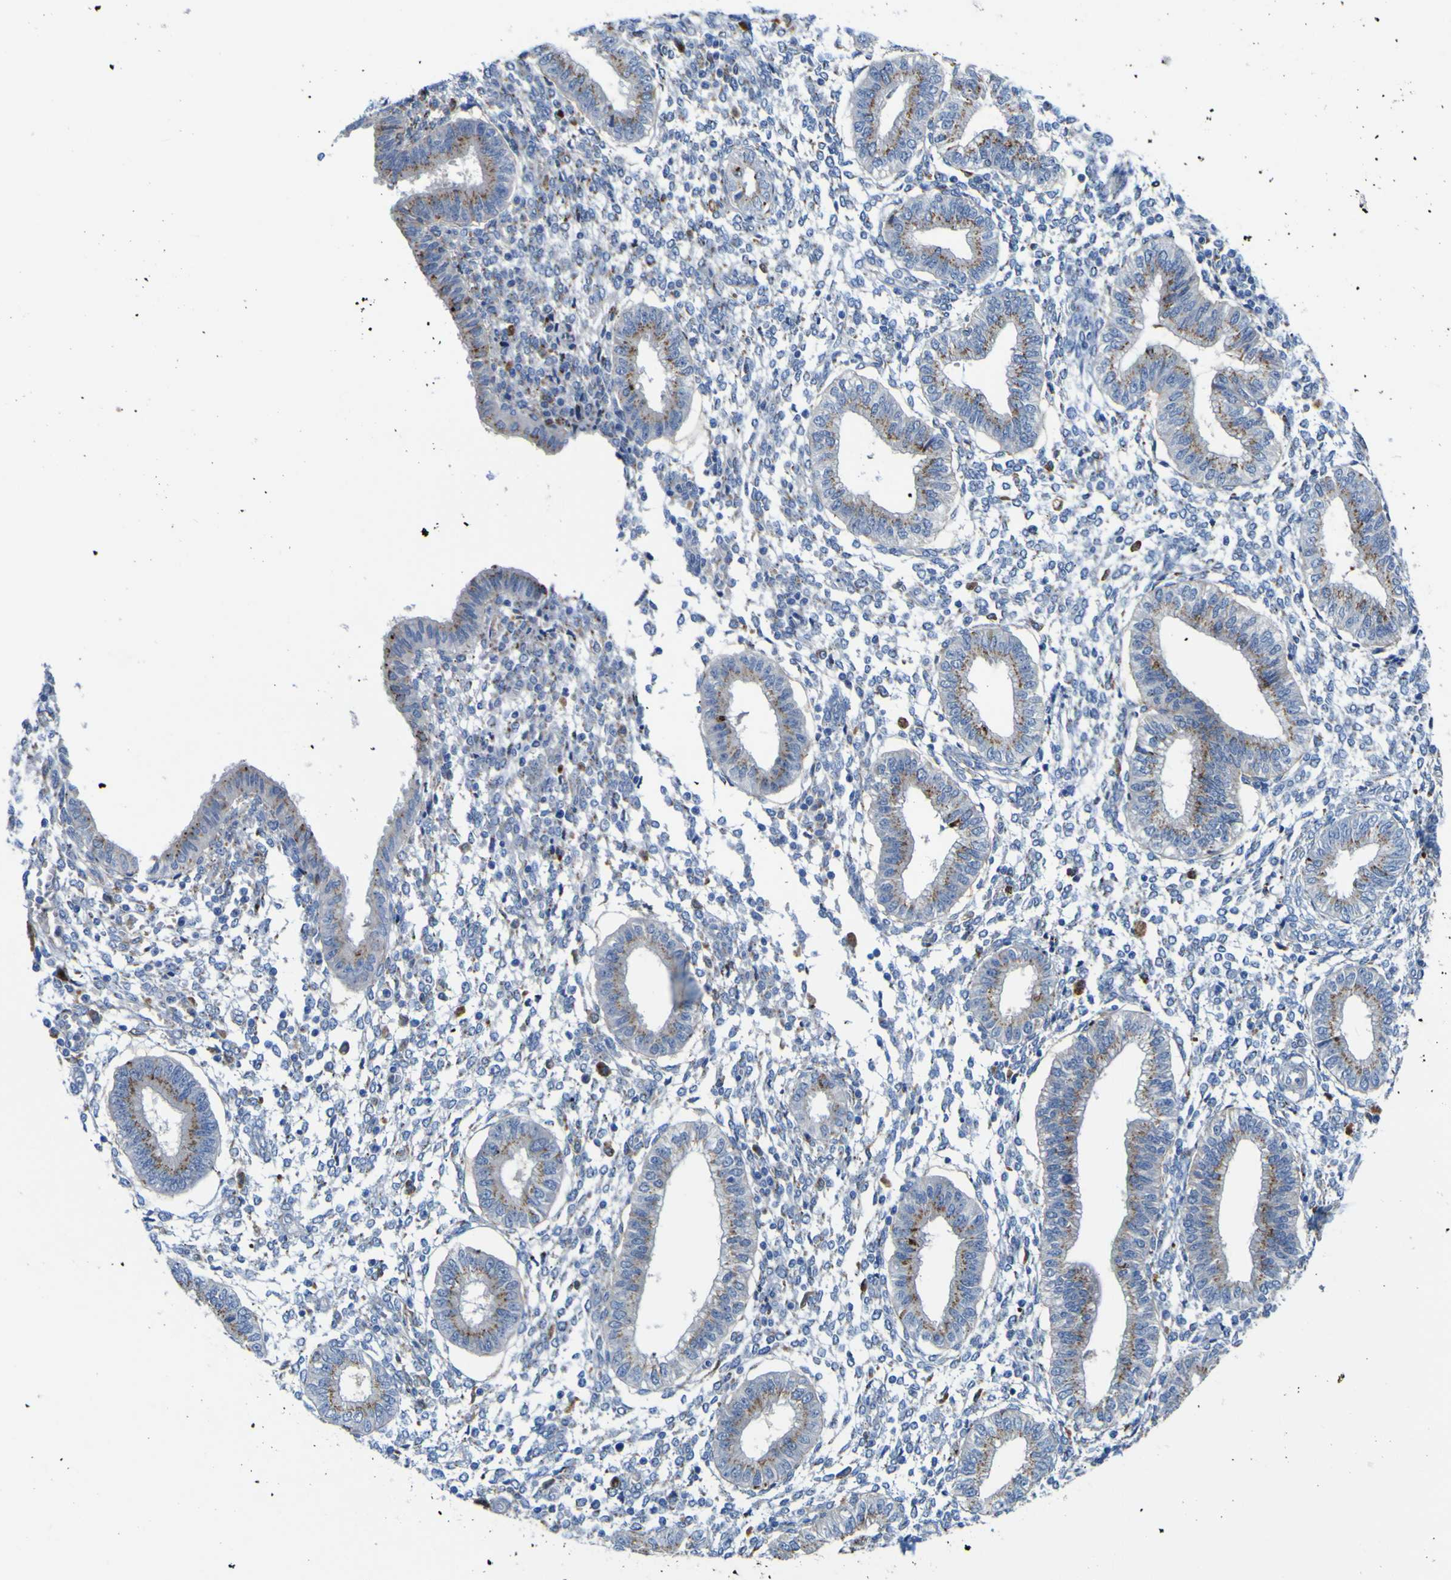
{"staining": {"intensity": "moderate", "quantity": "<25%", "location": "cytoplasmic/membranous"}, "tissue": "endometrium", "cell_type": "Cells in endometrial stroma", "image_type": "normal", "snomed": [{"axis": "morphology", "description": "Normal tissue, NOS"}, {"axis": "topography", "description": "Endometrium"}], "caption": "Protein expression analysis of unremarkable human endometrium reveals moderate cytoplasmic/membranous staining in approximately <25% of cells in endometrial stroma. Using DAB (3,3'-diaminobenzidine) (brown) and hematoxylin (blue) stains, captured at high magnification using brightfield microscopy.", "gene": "PTPRF", "patient": {"sex": "female", "age": 50}}